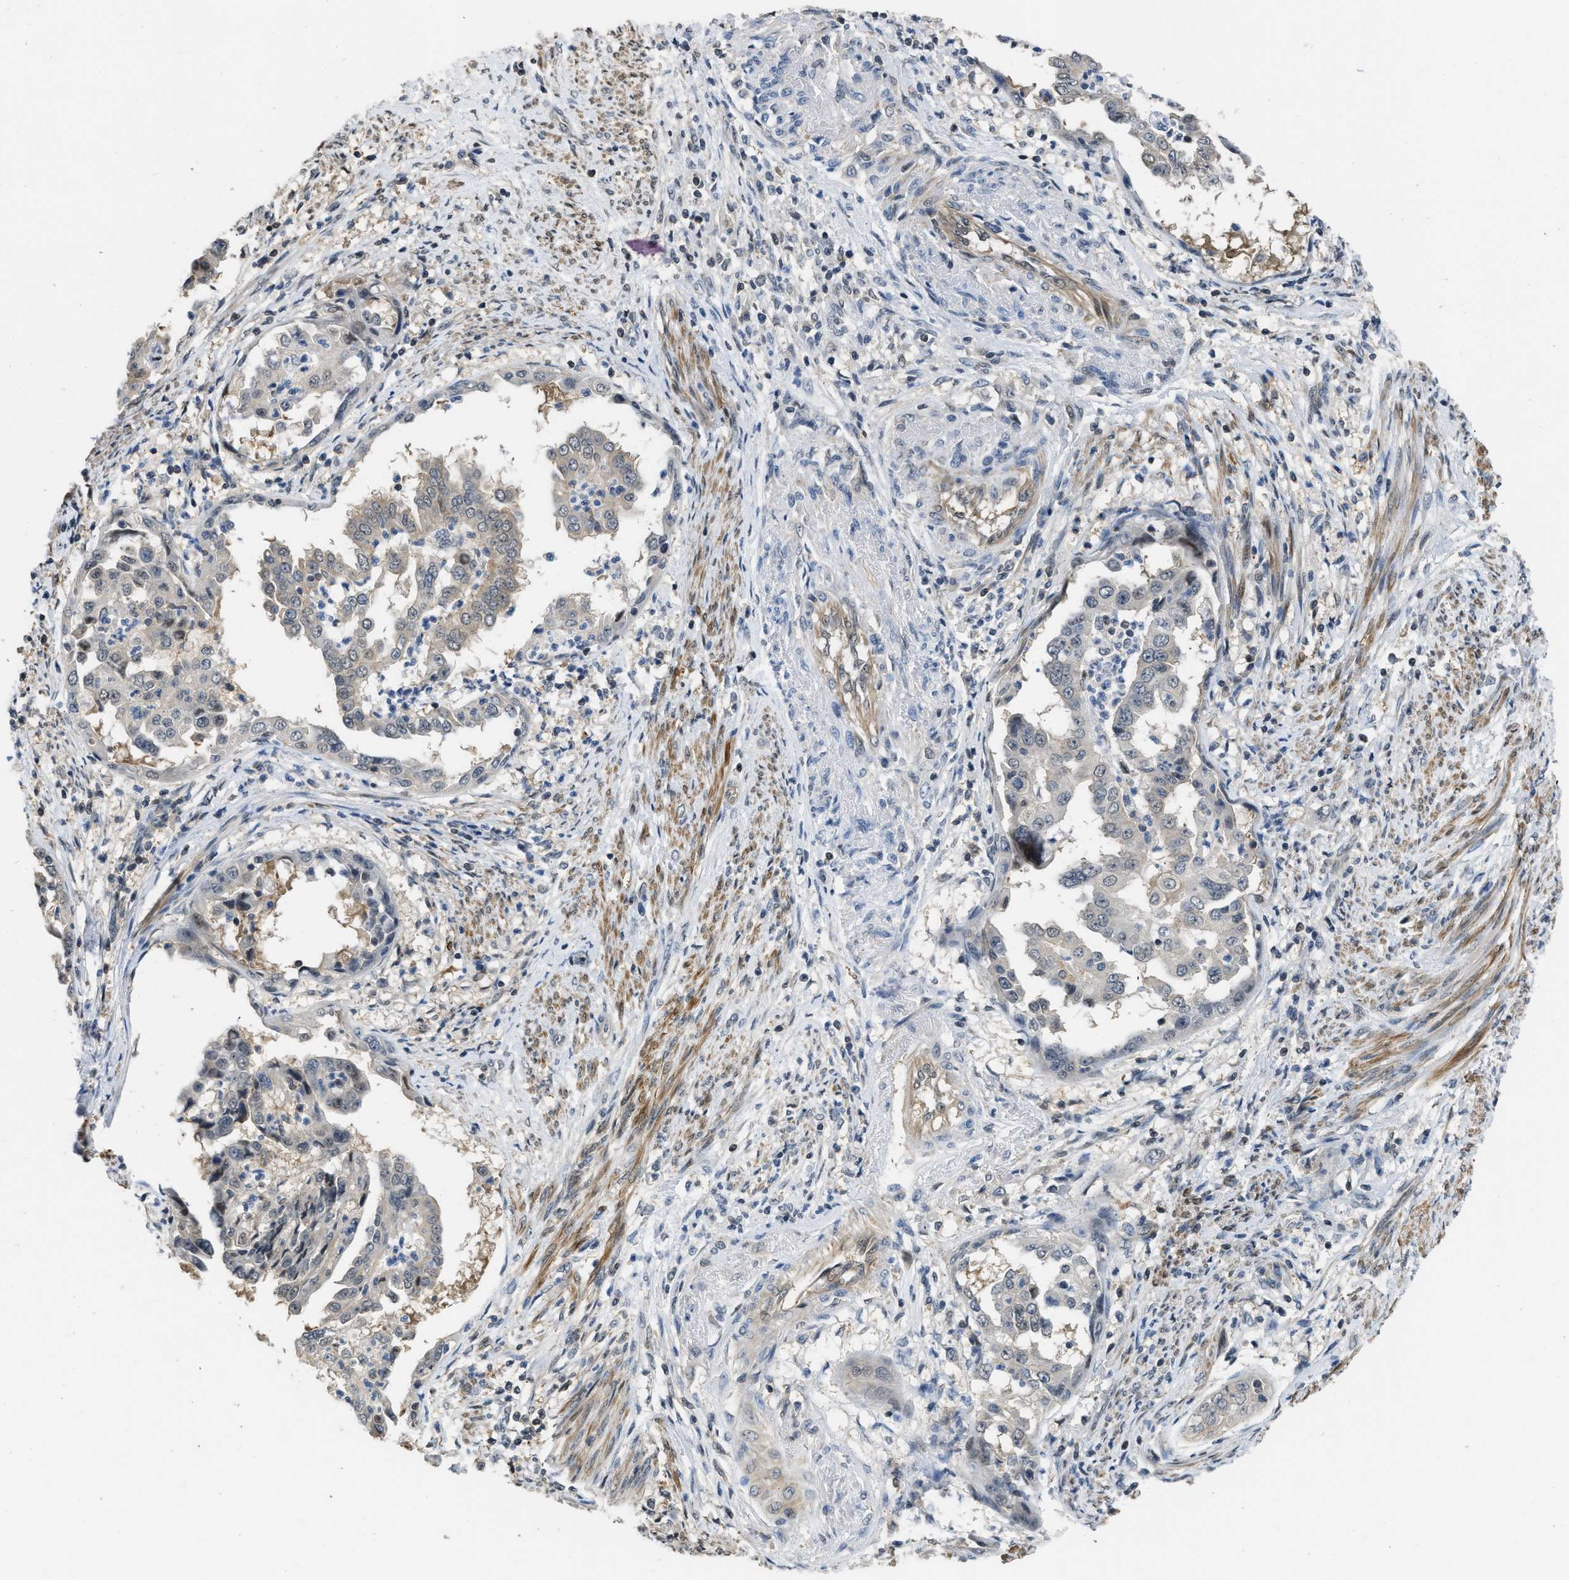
{"staining": {"intensity": "negative", "quantity": "none", "location": "none"}, "tissue": "endometrial cancer", "cell_type": "Tumor cells", "image_type": "cancer", "snomed": [{"axis": "morphology", "description": "Adenocarcinoma, NOS"}, {"axis": "topography", "description": "Endometrium"}], "caption": "Photomicrograph shows no significant protein expression in tumor cells of endometrial cancer (adenocarcinoma).", "gene": "TES", "patient": {"sex": "female", "age": 85}}